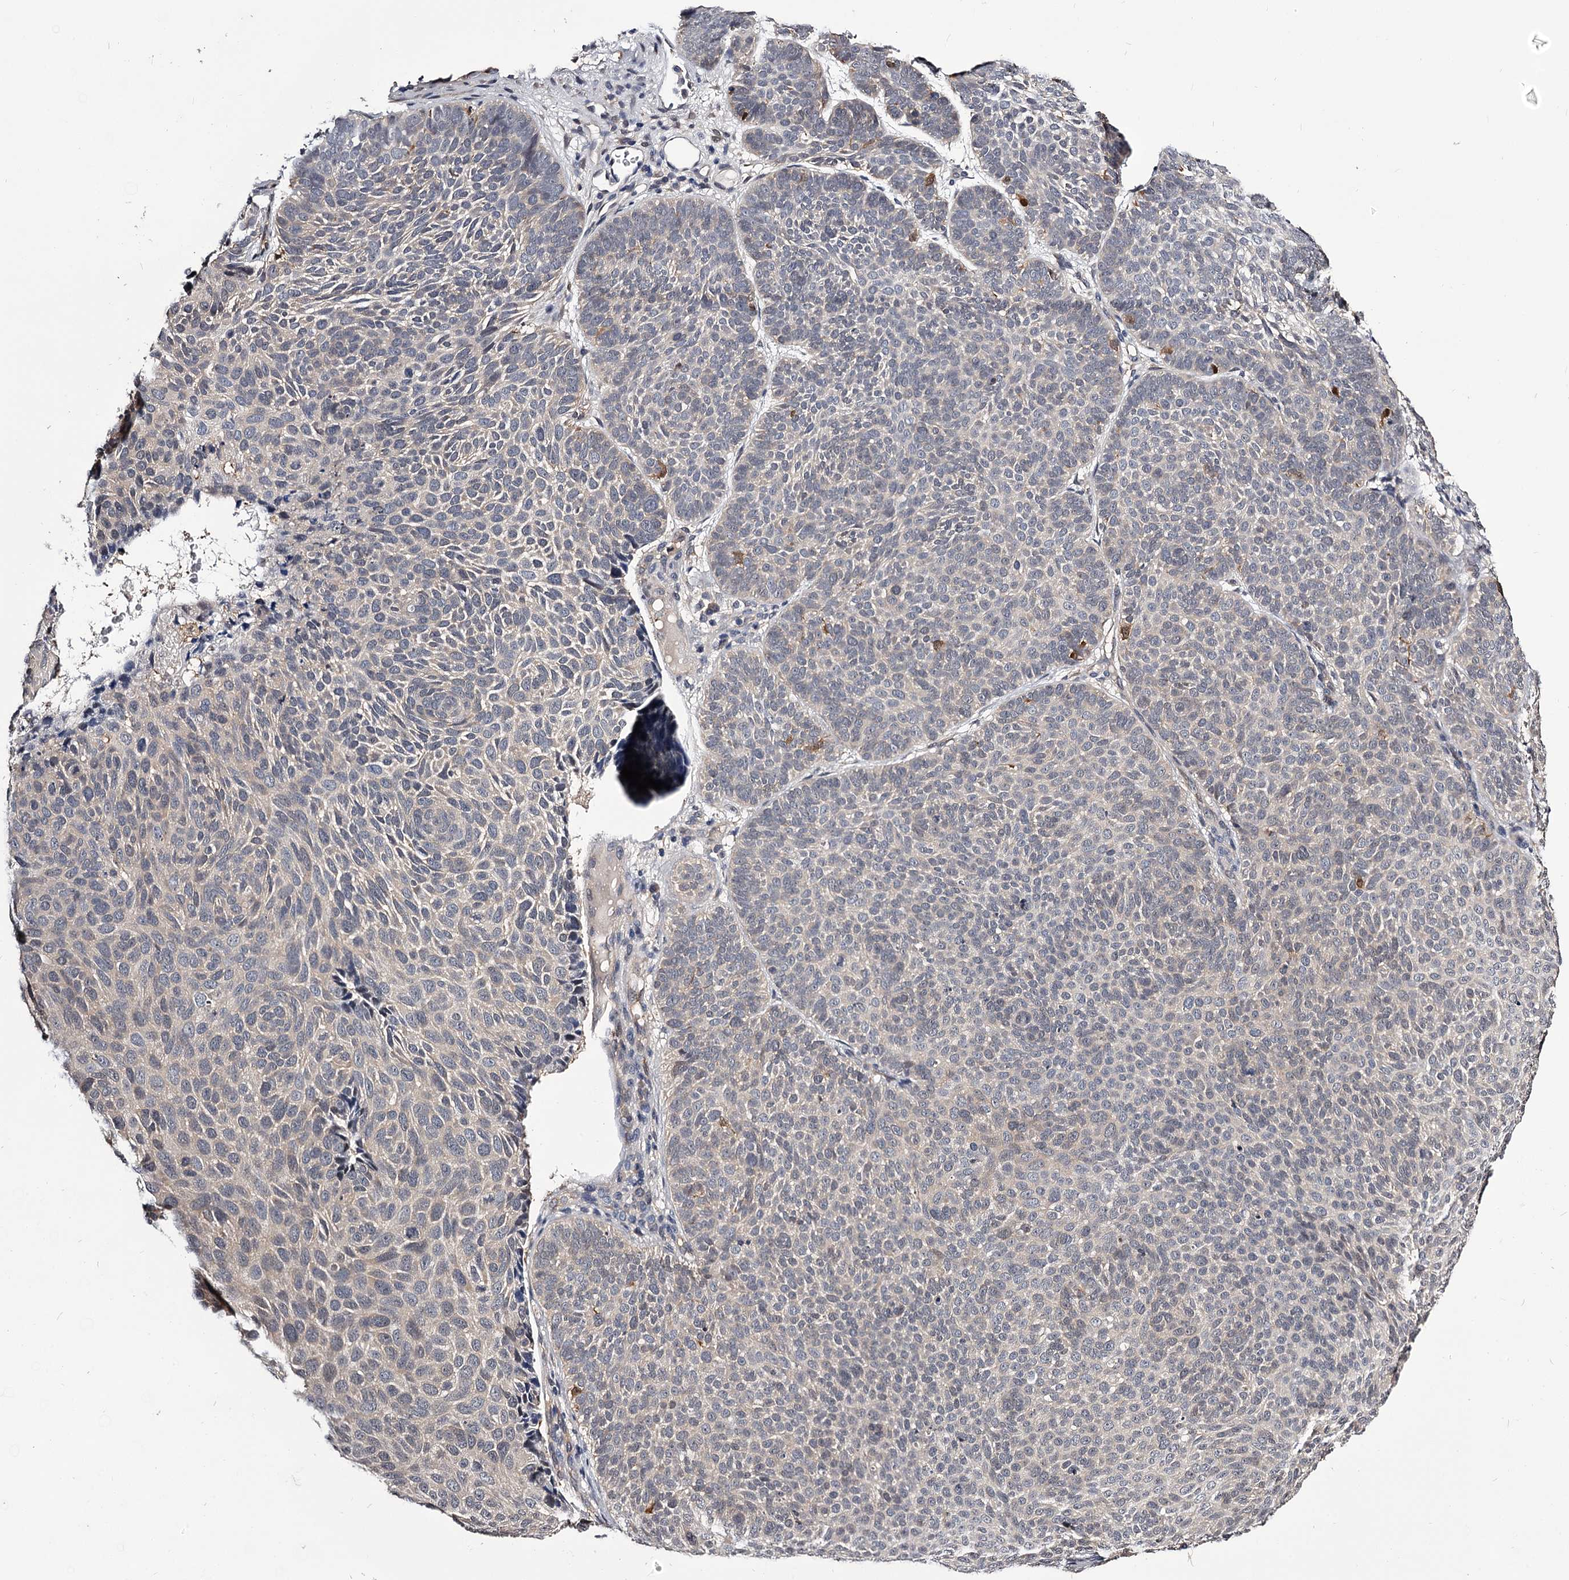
{"staining": {"intensity": "negative", "quantity": "none", "location": "none"}, "tissue": "skin cancer", "cell_type": "Tumor cells", "image_type": "cancer", "snomed": [{"axis": "morphology", "description": "Basal cell carcinoma"}, {"axis": "topography", "description": "Skin"}], "caption": "There is no significant staining in tumor cells of skin basal cell carcinoma.", "gene": "GSTO1", "patient": {"sex": "male", "age": 85}}